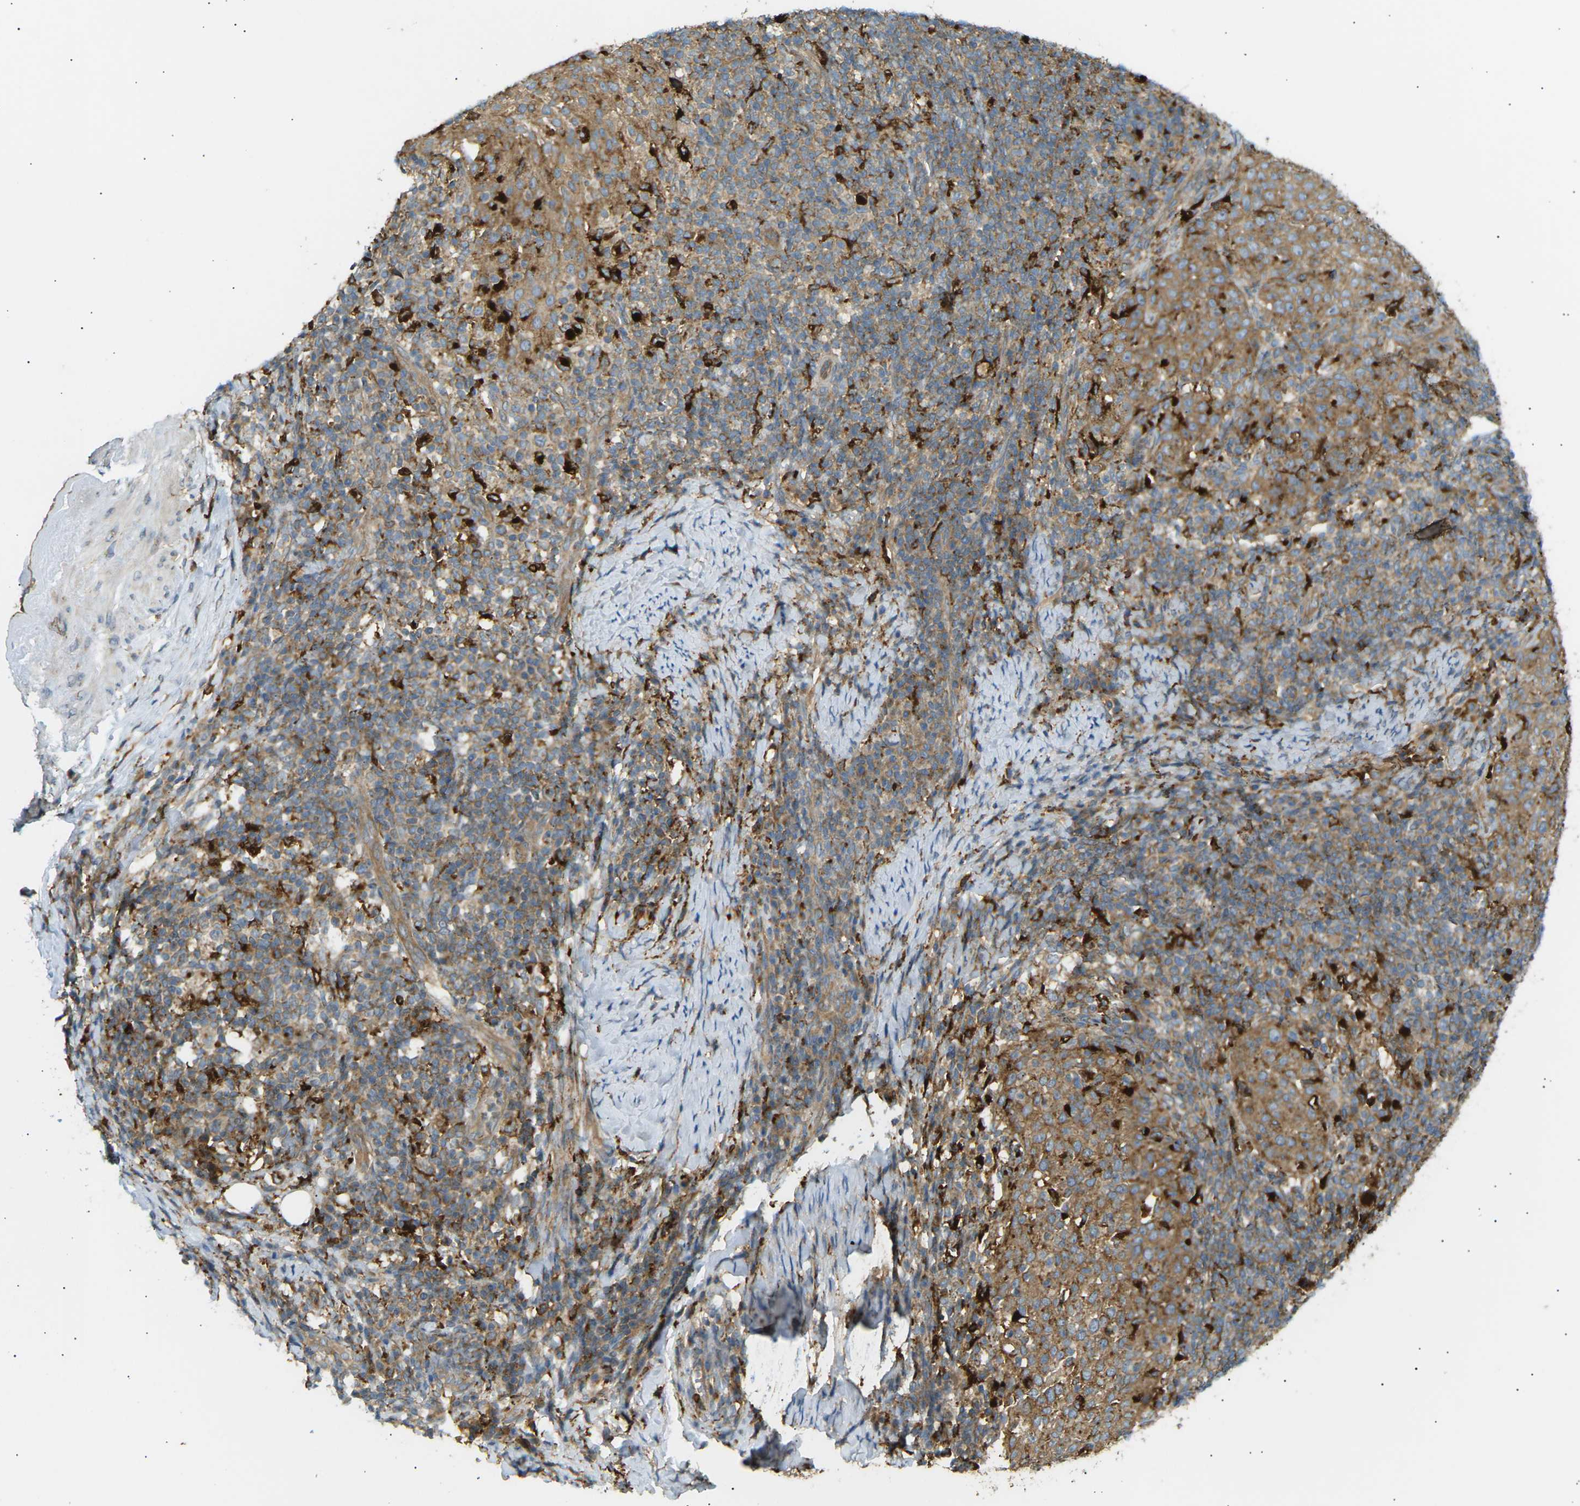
{"staining": {"intensity": "moderate", "quantity": ">75%", "location": "cytoplasmic/membranous"}, "tissue": "cervical cancer", "cell_type": "Tumor cells", "image_type": "cancer", "snomed": [{"axis": "morphology", "description": "Squamous cell carcinoma, NOS"}, {"axis": "topography", "description": "Cervix"}], "caption": "Protein staining of cervical cancer tissue displays moderate cytoplasmic/membranous expression in about >75% of tumor cells.", "gene": "CDK17", "patient": {"sex": "female", "age": 51}}